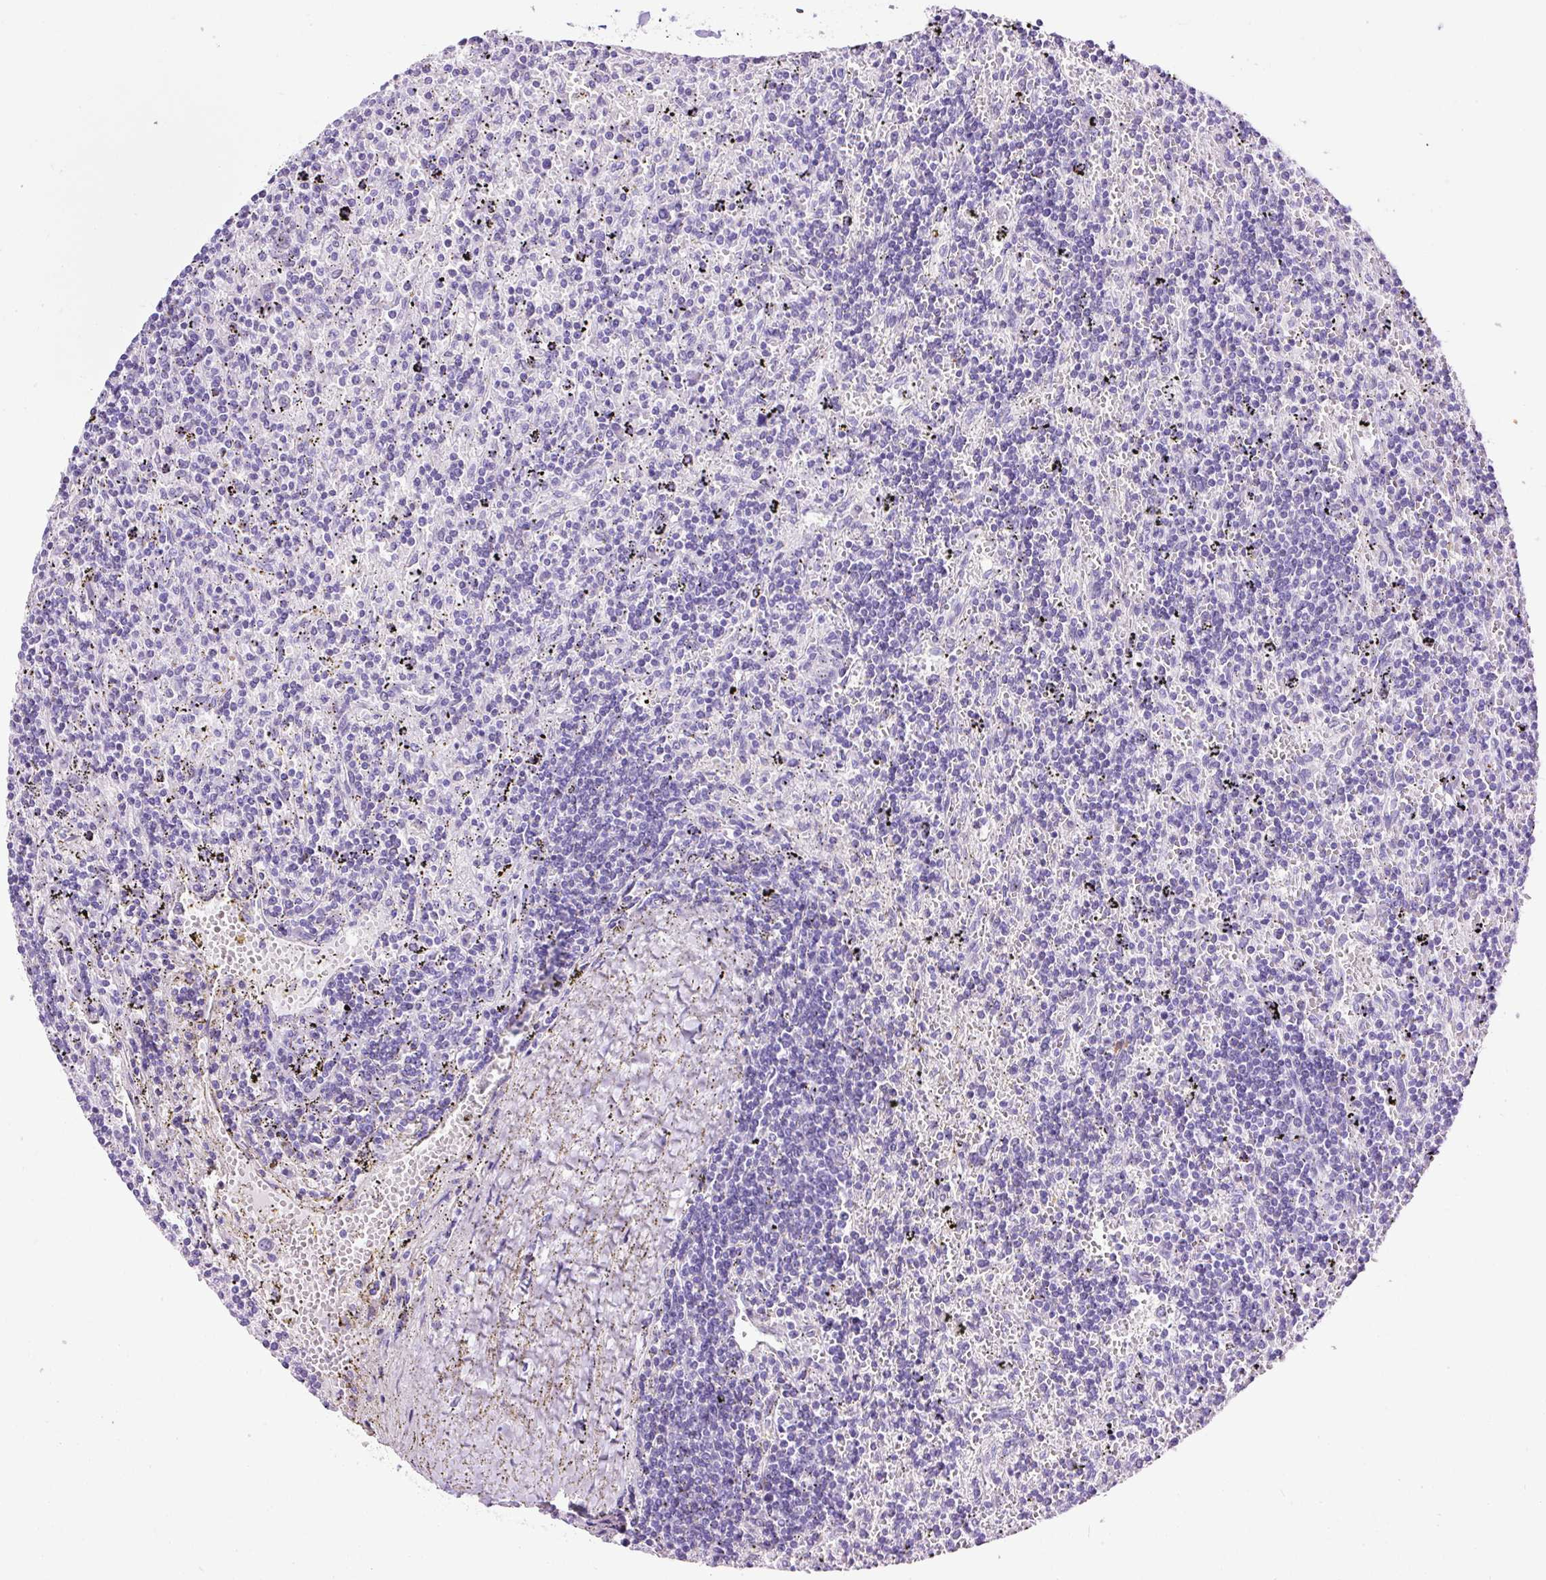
{"staining": {"intensity": "negative", "quantity": "none", "location": "none"}, "tissue": "lymphoma", "cell_type": "Tumor cells", "image_type": "cancer", "snomed": [{"axis": "morphology", "description": "Malignant lymphoma, non-Hodgkin's type, Low grade"}, {"axis": "topography", "description": "Spleen"}], "caption": "Immunohistochemical staining of human lymphoma exhibits no significant expression in tumor cells.", "gene": "PDIA2", "patient": {"sex": "male", "age": 76}}